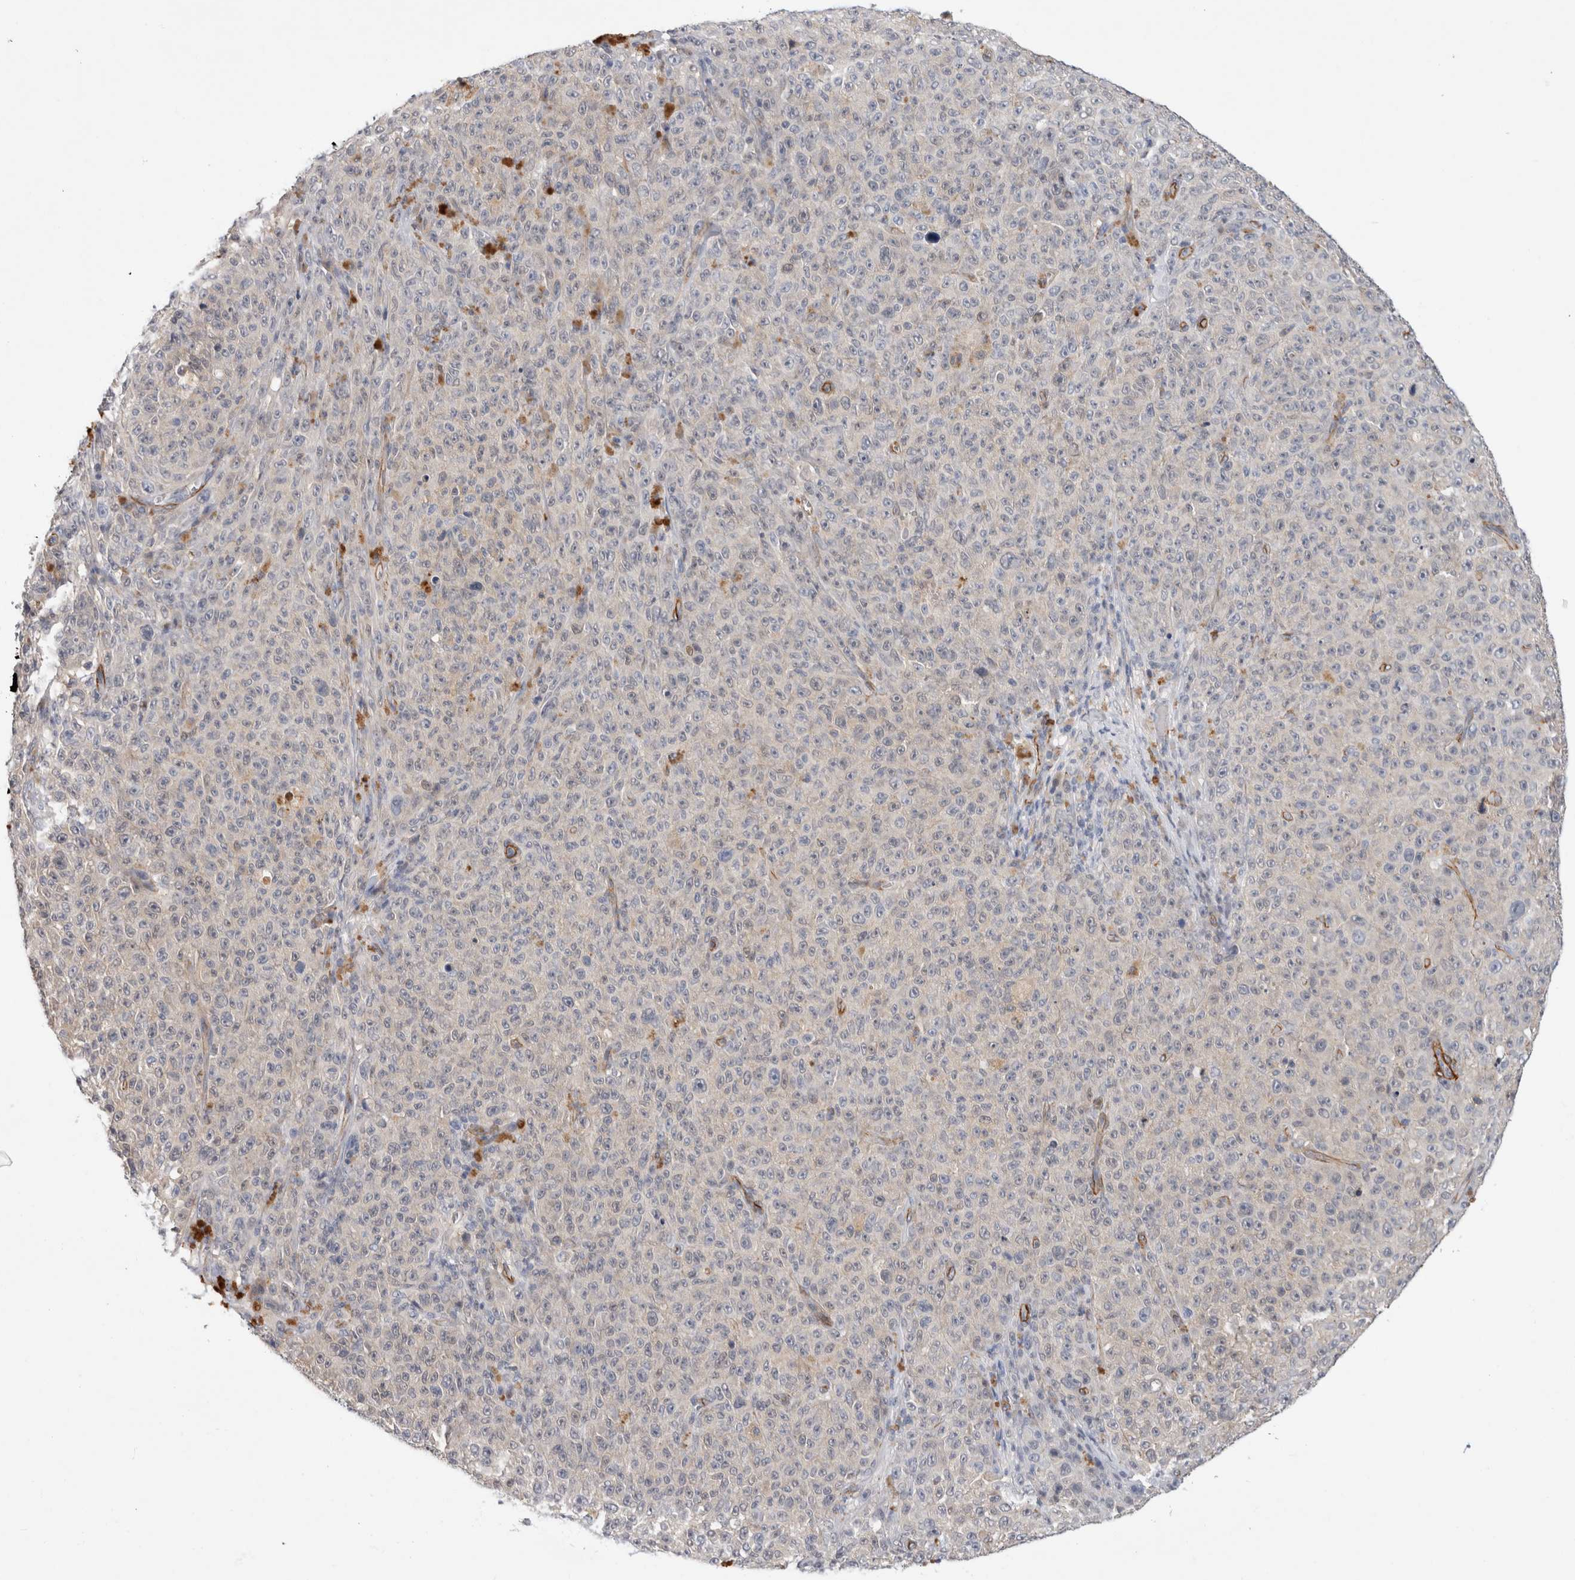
{"staining": {"intensity": "negative", "quantity": "none", "location": "none"}, "tissue": "melanoma", "cell_type": "Tumor cells", "image_type": "cancer", "snomed": [{"axis": "morphology", "description": "Malignant melanoma, NOS"}, {"axis": "topography", "description": "Skin"}], "caption": "A micrograph of human melanoma is negative for staining in tumor cells.", "gene": "PGM1", "patient": {"sex": "female", "age": 82}}